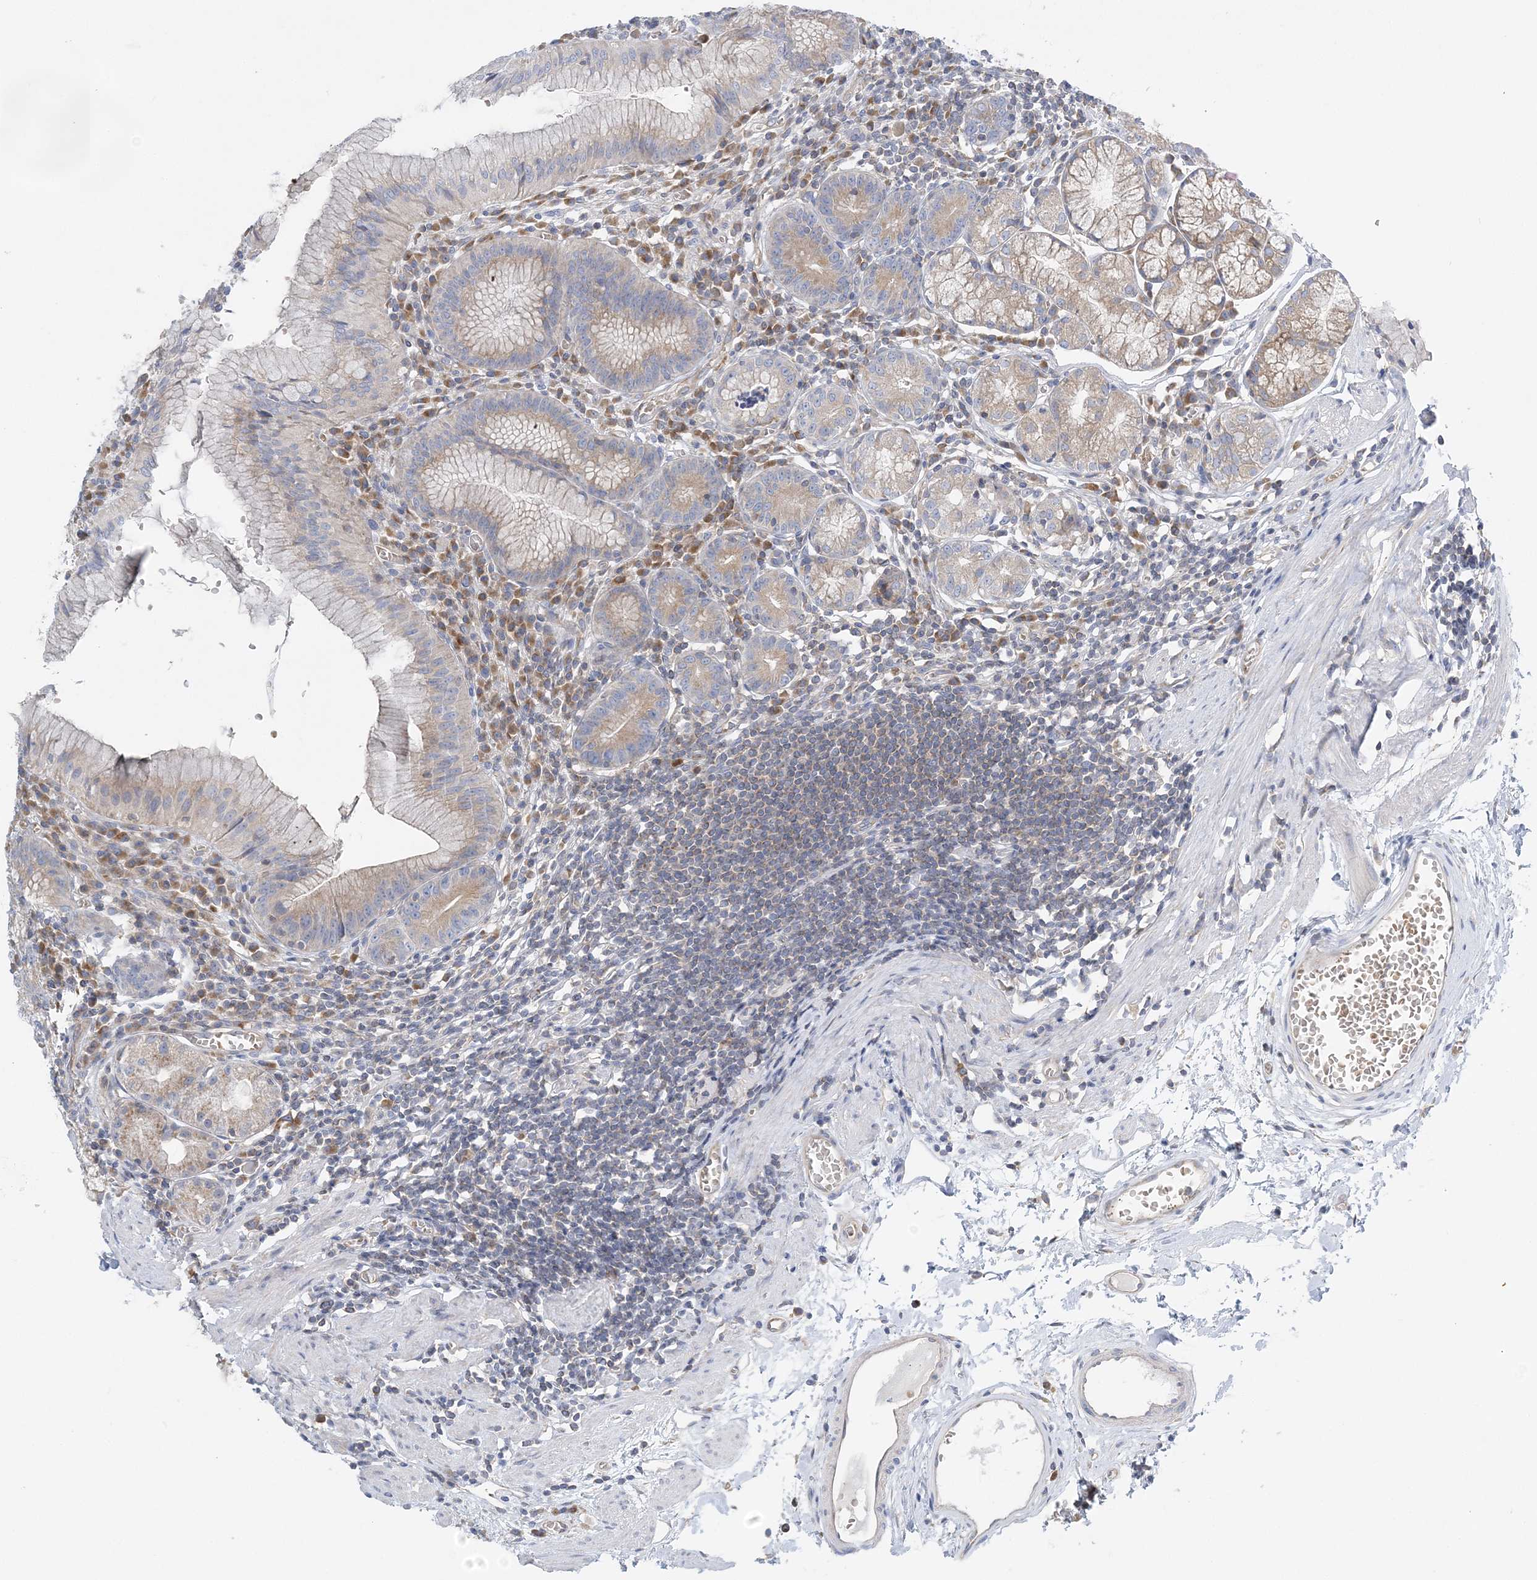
{"staining": {"intensity": "moderate", "quantity": "<25%", "location": "cytoplasmic/membranous"}, "tissue": "stomach", "cell_type": "Glandular cells", "image_type": "normal", "snomed": [{"axis": "morphology", "description": "Normal tissue, NOS"}, {"axis": "topography", "description": "Stomach"}], "caption": "Unremarkable stomach was stained to show a protein in brown. There is low levels of moderate cytoplasmic/membranous staining in approximately <25% of glandular cells. (Brightfield microscopy of DAB IHC at high magnification).", "gene": "FAM114A2", "patient": {"sex": "male", "age": 55}}